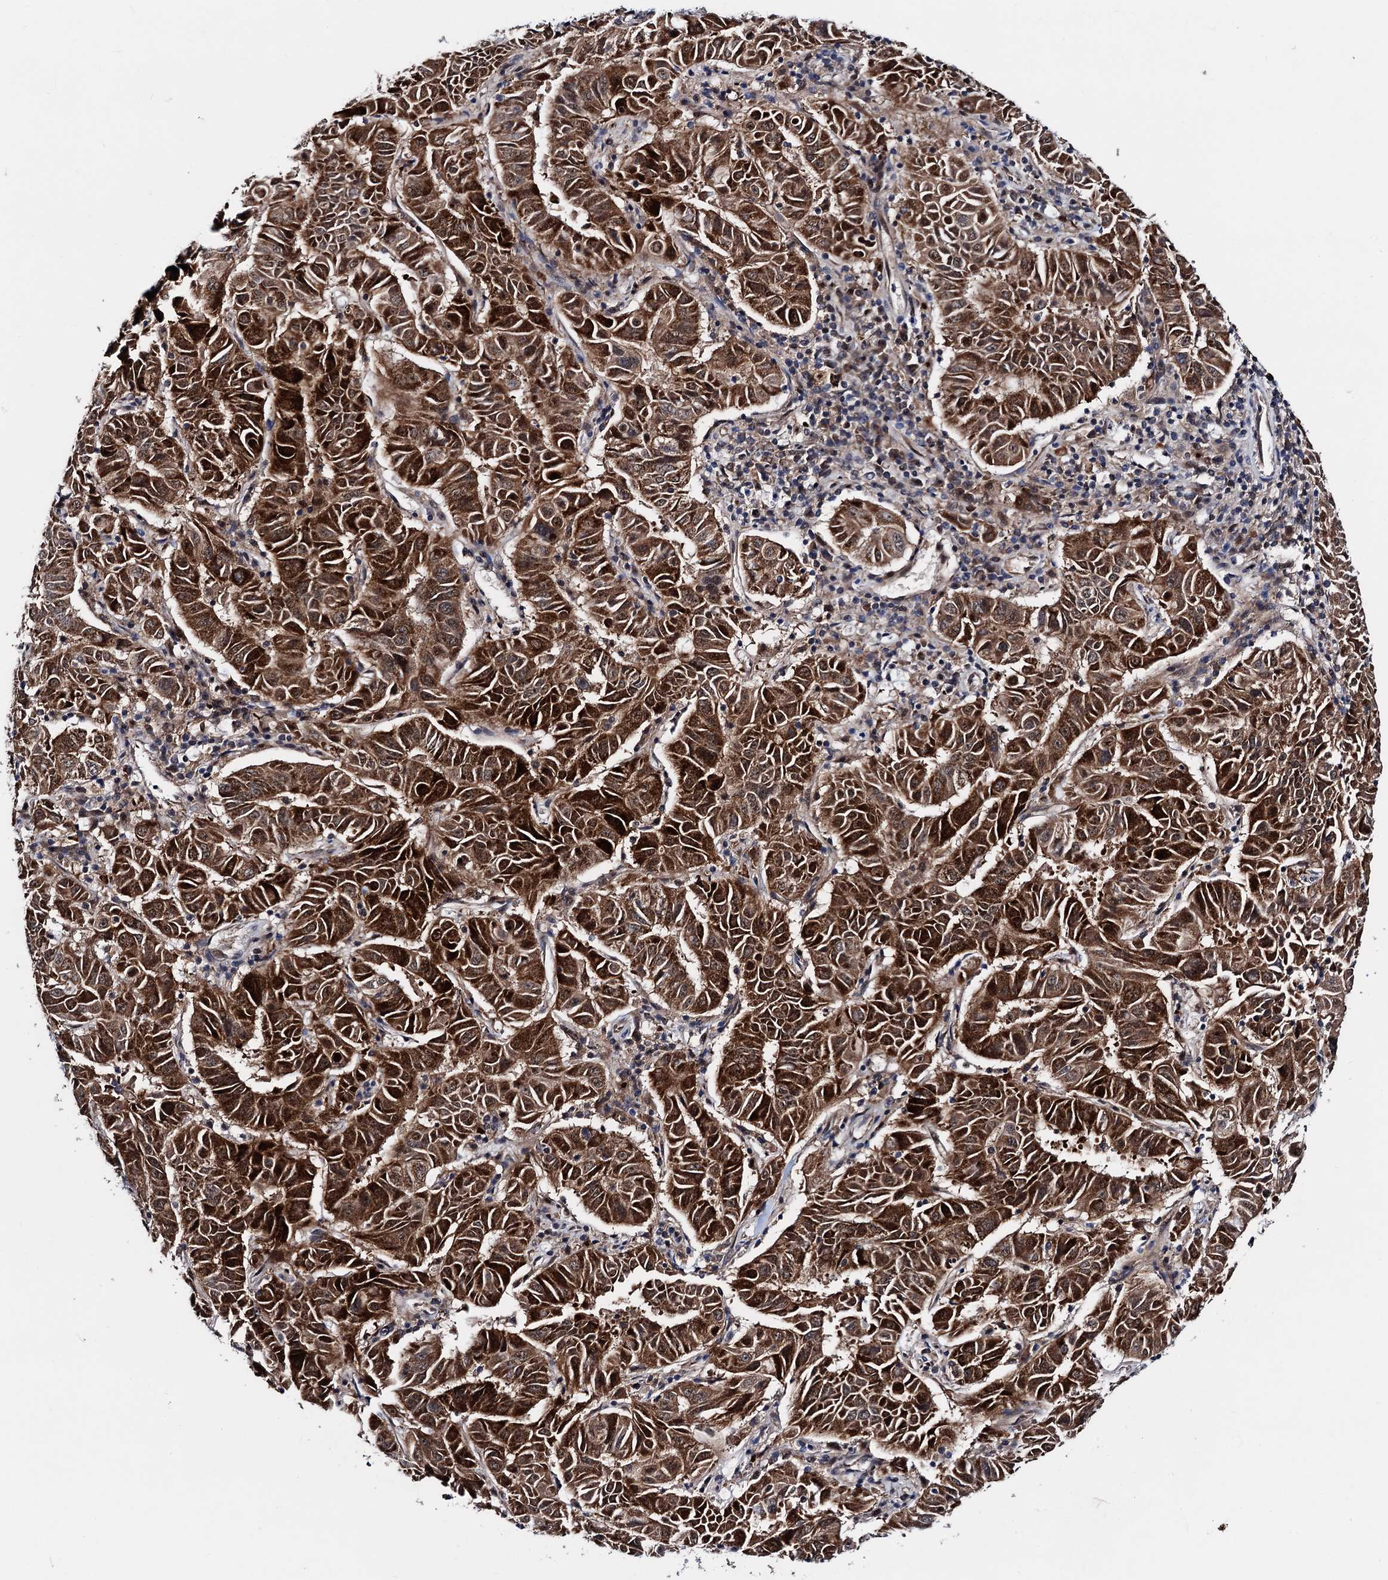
{"staining": {"intensity": "strong", "quantity": ">75%", "location": "cytoplasmic/membranous"}, "tissue": "pancreatic cancer", "cell_type": "Tumor cells", "image_type": "cancer", "snomed": [{"axis": "morphology", "description": "Adenocarcinoma, NOS"}, {"axis": "topography", "description": "Pancreas"}], "caption": "Pancreatic cancer (adenocarcinoma) stained with DAB (3,3'-diaminobenzidine) immunohistochemistry (IHC) exhibits high levels of strong cytoplasmic/membranous staining in approximately >75% of tumor cells.", "gene": "COA4", "patient": {"sex": "male", "age": 63}}